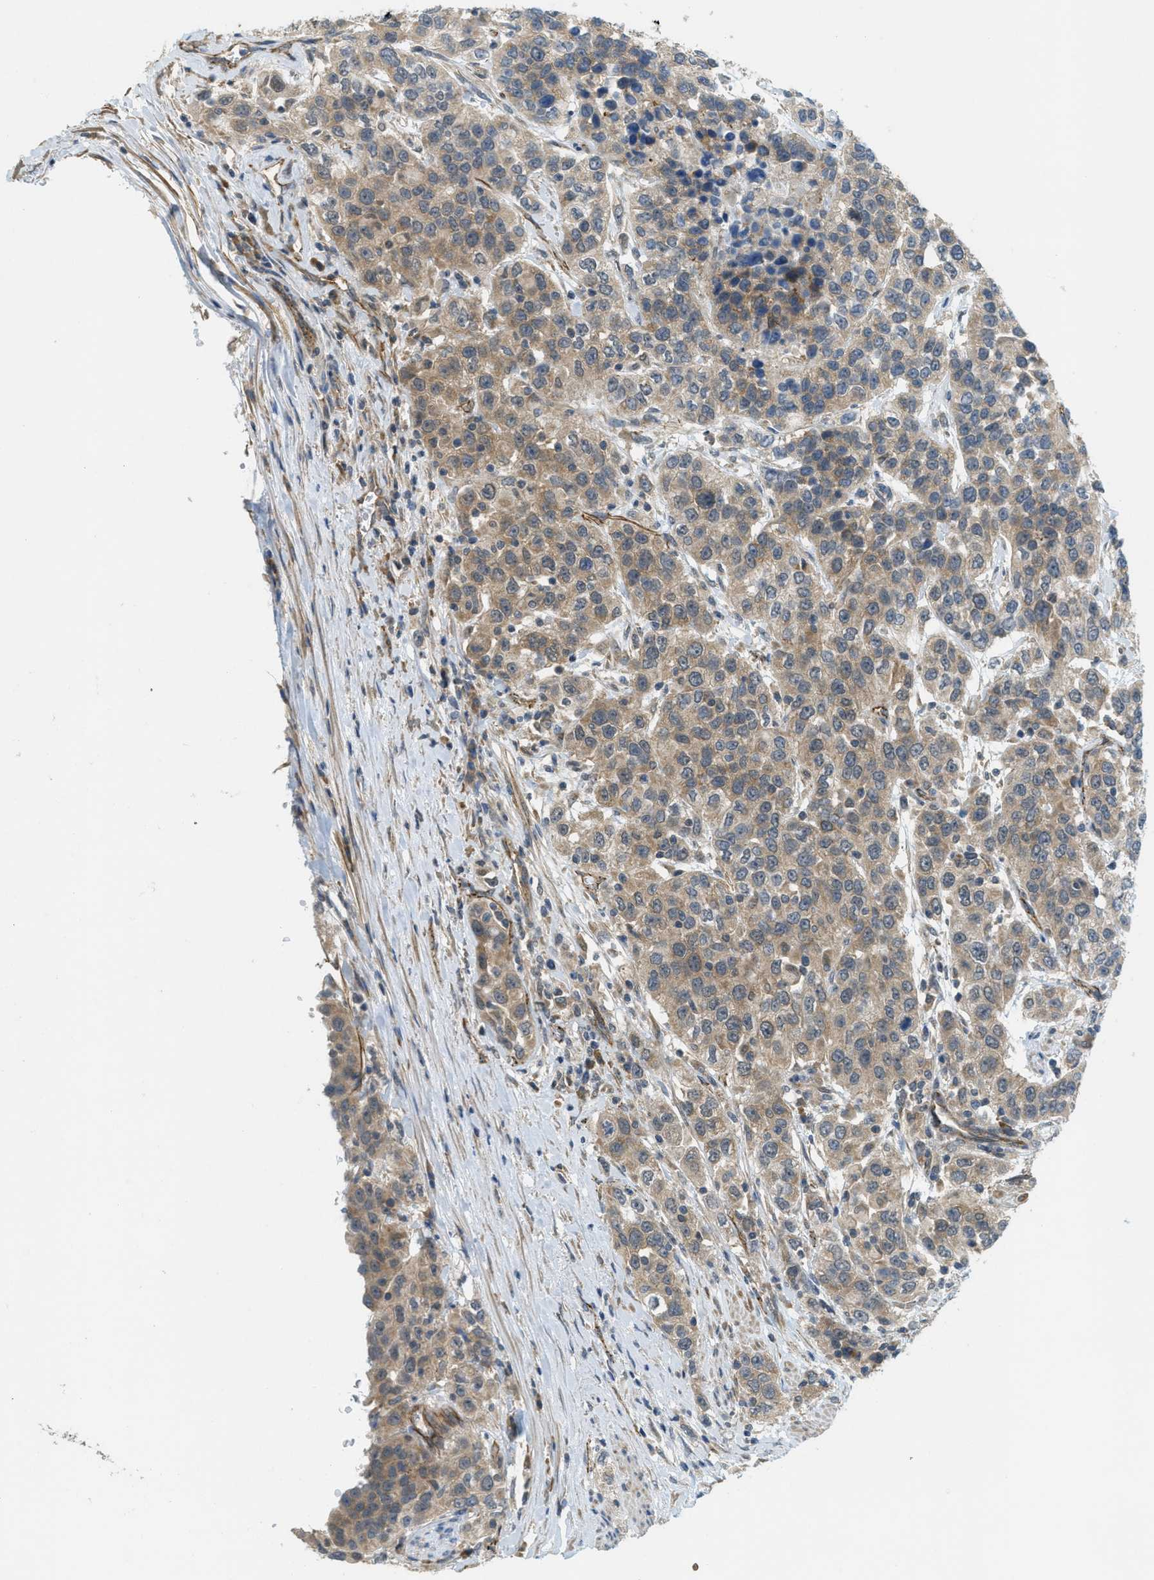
{"staining": {"intensity": "moderate", "quantity": ">75%", "location": "cytoplasmic/membranous"}, "tissue": "urothelial cancer", "cell_type": "Tumor cells", "image_type": "cancer", "snomed": [{"axis": "morphology", "description": "Urothelial carcinoma, High grade"}, {"axis": "topography", "description": "Urinary bladder"}], "caption": "IHC photomicrograph of human high-grade urothelial carcinoma stained for a protein (brown), which shows medium levels of moderate cytoplasmic/membranous expression in about >75% of tumor cells.", "gene": "JCAD", "patient": {"sex": "female", "age": 80}}